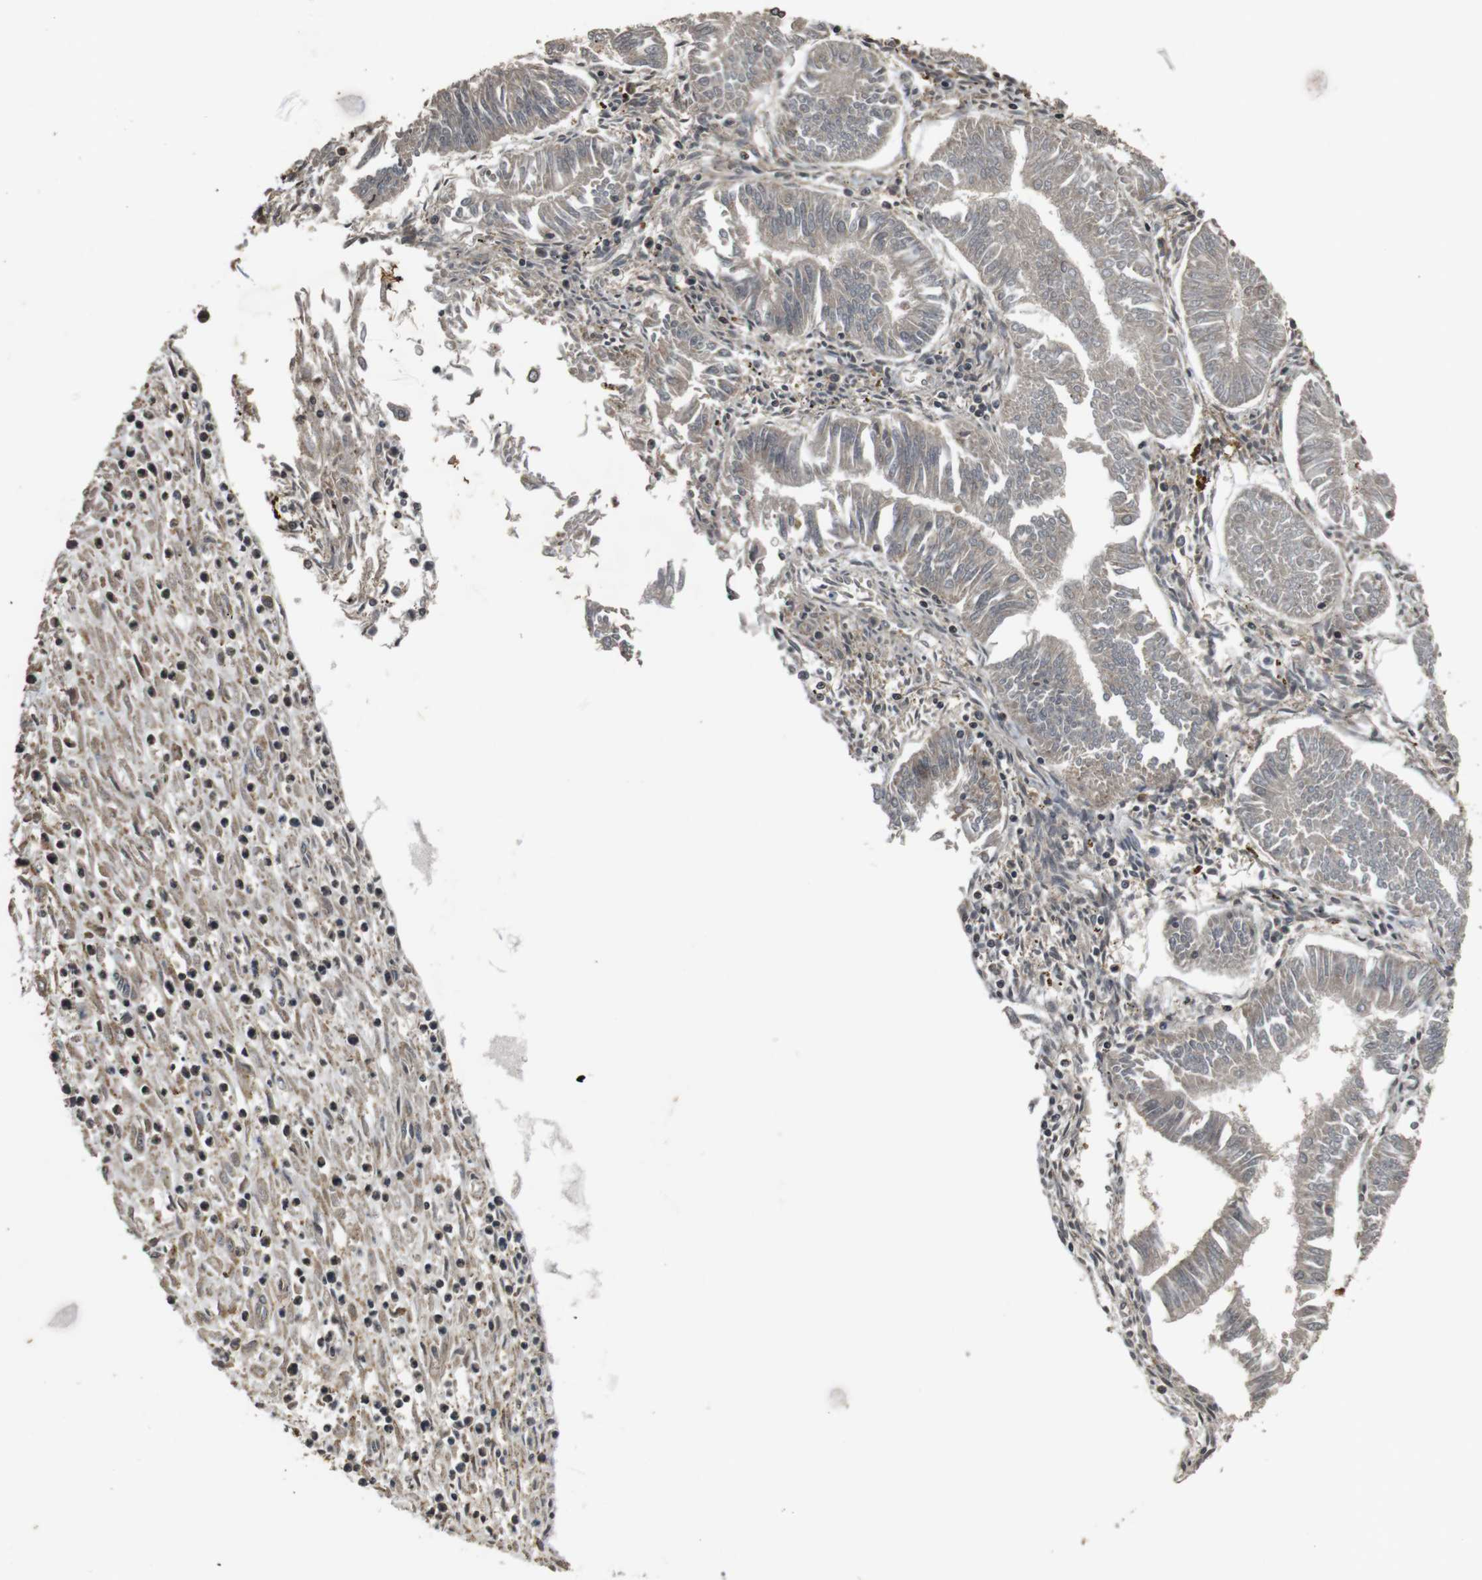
{"staining": {"intensity": "weak", "quantity": ">75%", "location": "cytoplasmic/membranous"}, "tissue": "endometrial cancer", "cell_type": "Tumor cells", "image_type": "cancer", "snomed": [{"axis": "morphology", "description": "Adenocarcinoma, NOS"}, {"axis": "topography", "description": "Endometrium"}], "caption": "The micrograph exhibits a brown stain indicating the presence of a protein in the cytoplasmic/membranous of tumor cells in endometrial cancer (adenocarcinoma). The staining is performed using DAB (3,3'-diaminobenzidine) brown chromogen to label protein expression. The nuclei are counter-stained blue using hematoxylin.", "gene": "FZD10", "patient": {"sex": "female", "age": 53}}